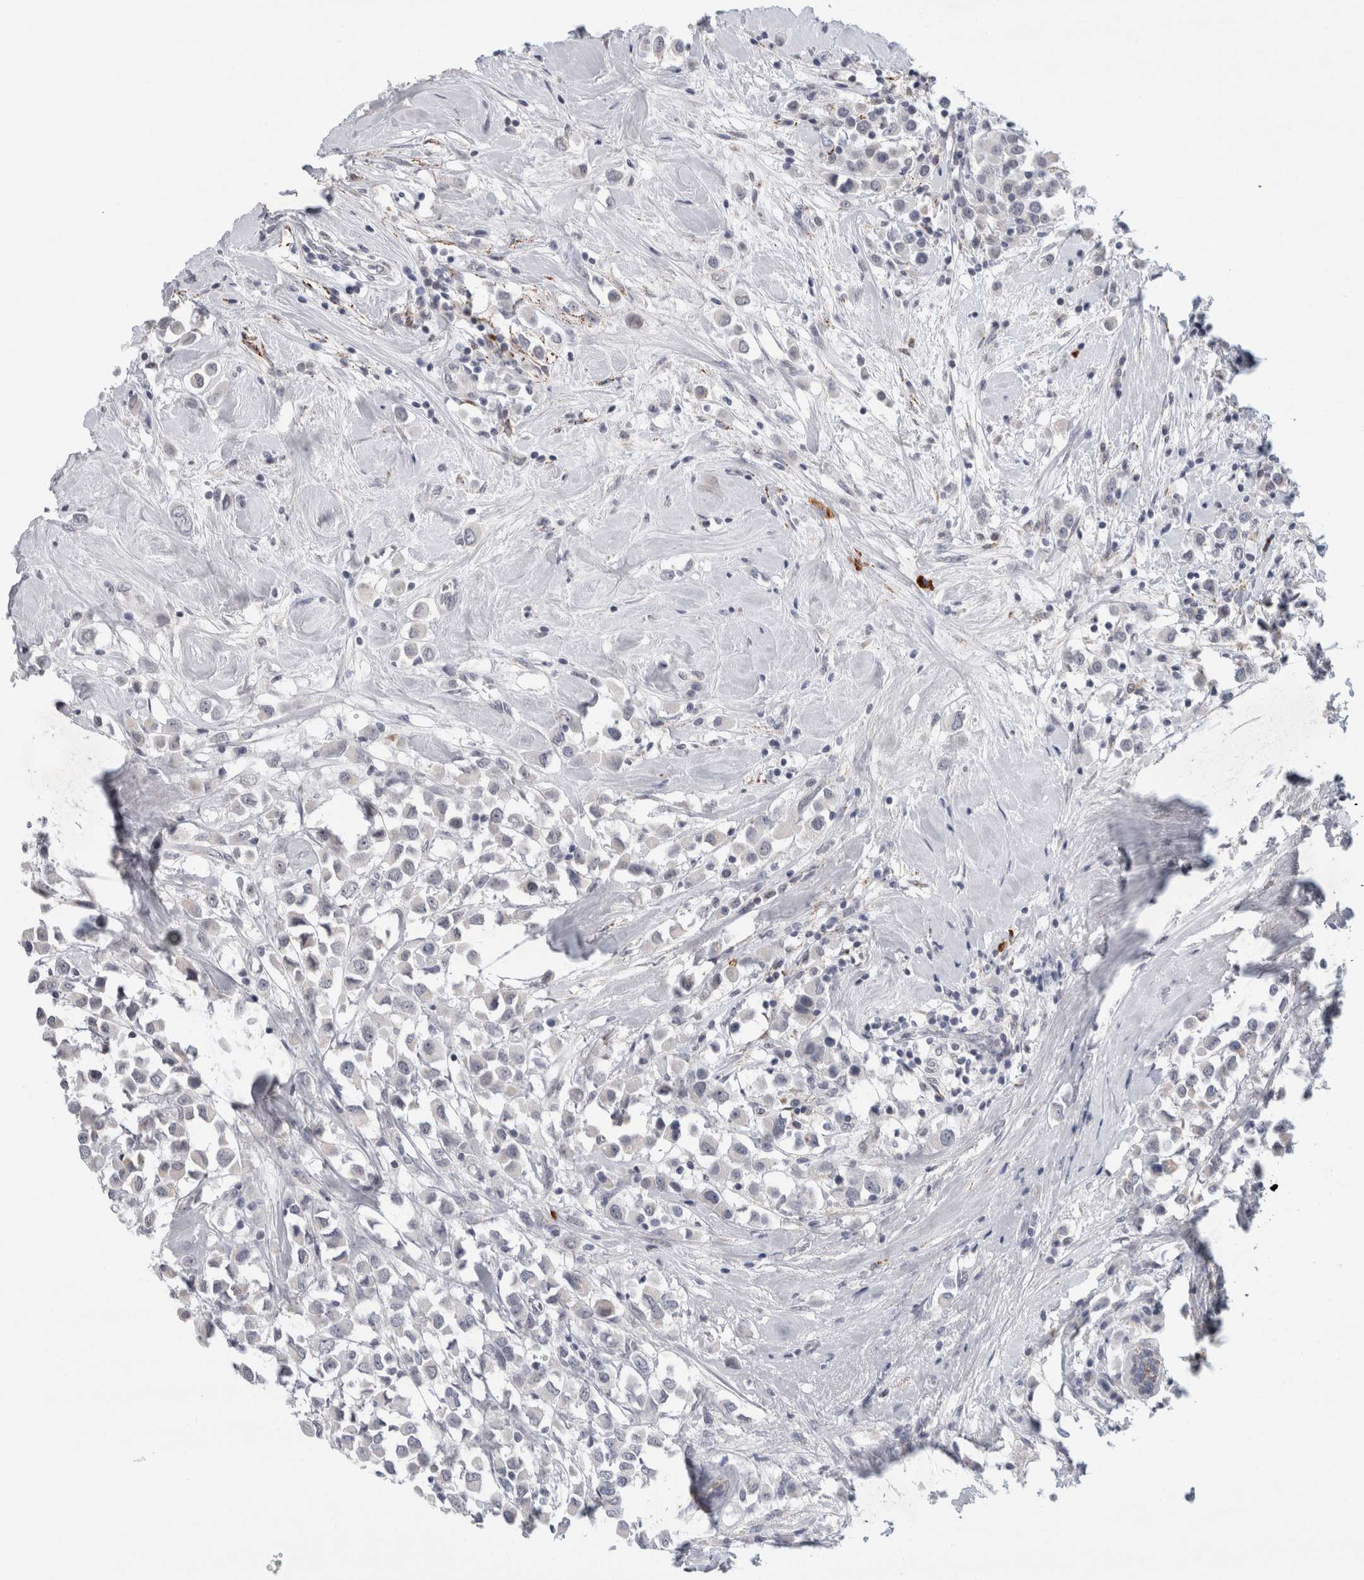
{"staining": {"intensity": "negative", "quantity": "none", "location": "none"}, "tissue": "breast cancer", "cell_type": "Tumor cells", "image_type": "cancer", "snomed": [{"axis": "morphology", "description": "Duct carcinoma"}, {"axis": "topography", "description": "Breast"}], "caption": "DAB immunohistochemical staining of human breast cancer (intraductal carcinoma) shows no significant staining in tumor cells. Brightfield microscopy of immunohistochemistry (IHC) stained with DAB (3,3'-diaminobenzidine) (brown) and hematoxylin (blue), captured at high magnification.", "gene": "NIPA1", "patient": {"sex": "female", "age": 61}}